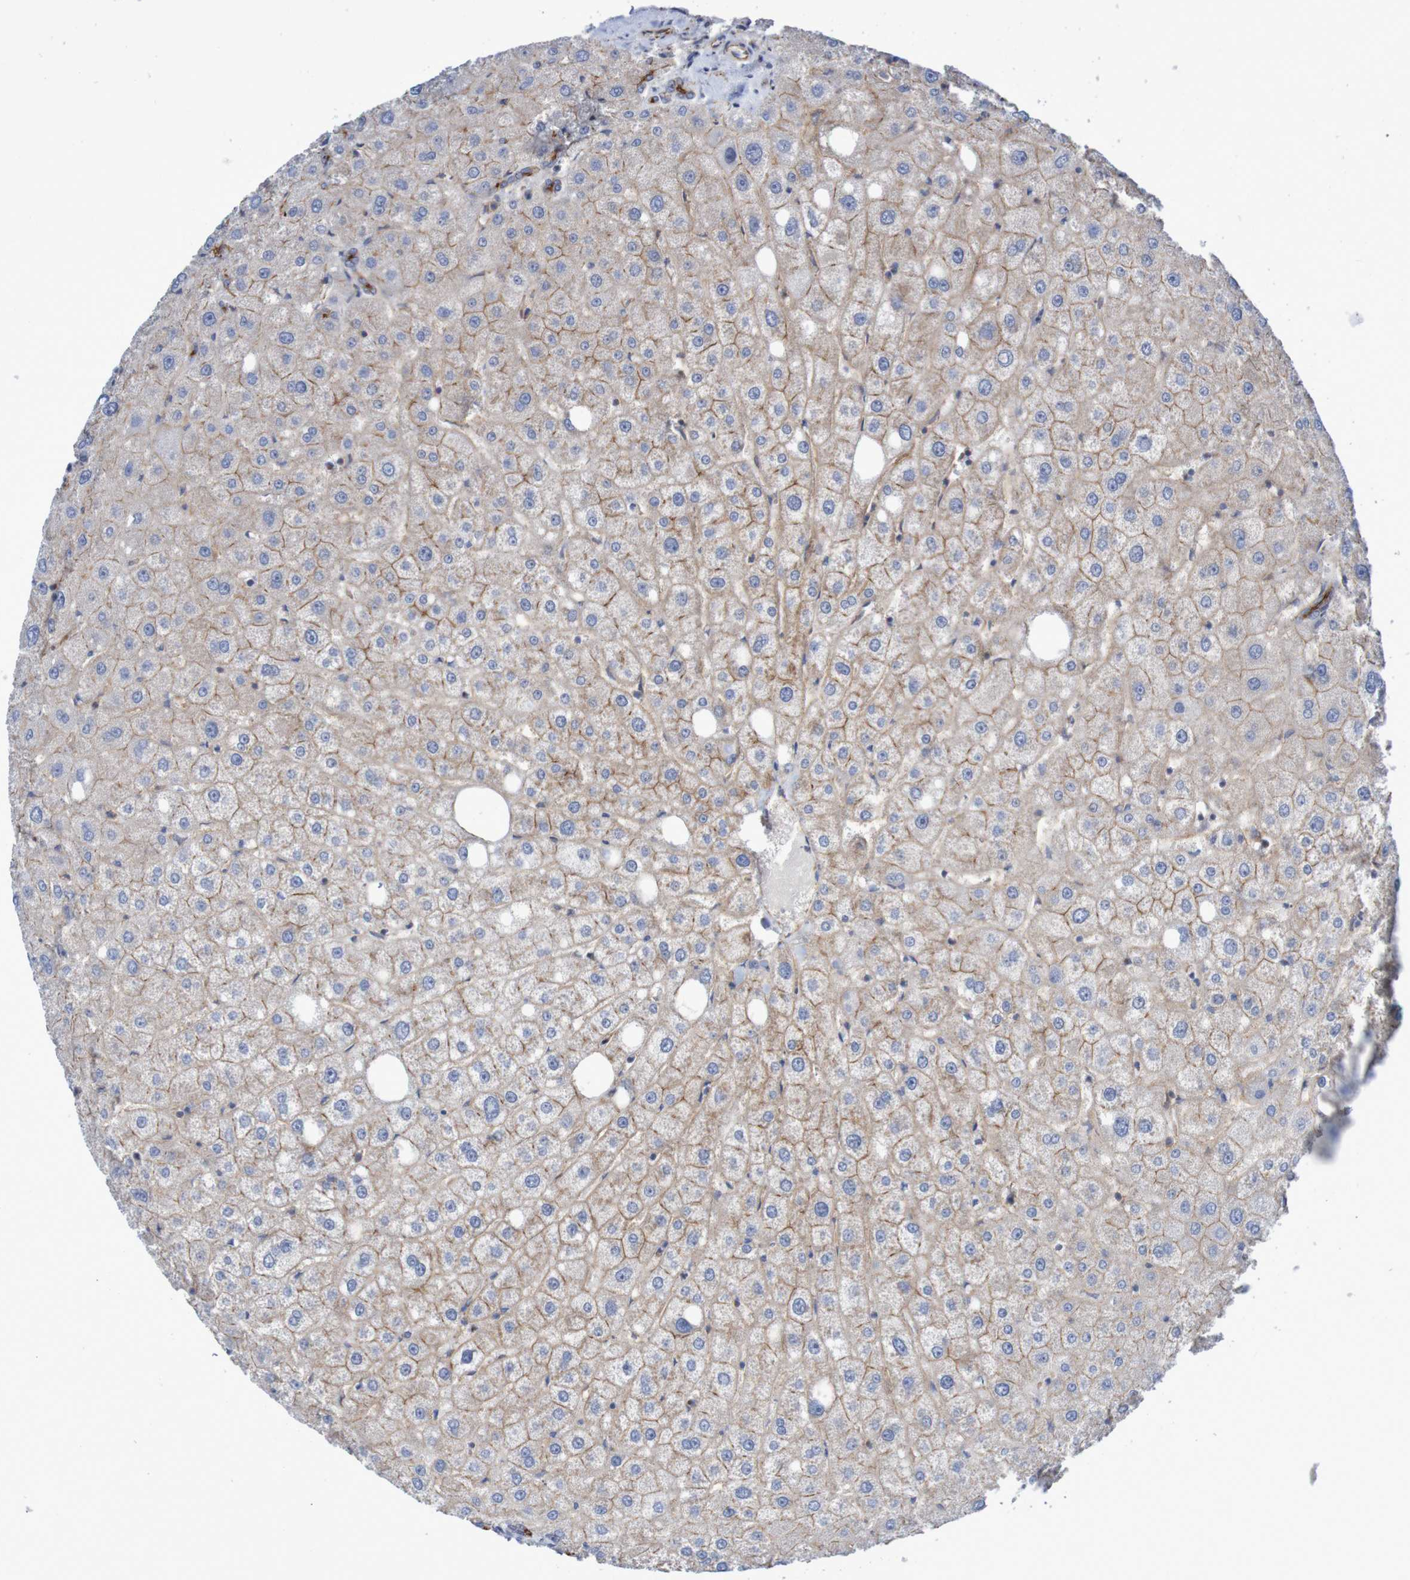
{"staining": {"intensity": "moderate", "quantity": ">75%", "location": "cytoplasmic/membranous"}, "tissue": "liver", "cell_type": "Cholangiocytes", "image_type": "normal", "snomed": [{"axis": "morphology", "description": "Normal tissue, NOS"}, {"axis": "topography", "description": "Liver"}], "caption": "Immunohistochemical staining of normal liver reveals medium levels of moderate cytoplasmic/membranous staining in about >75% of cholangiocytes.", "gene": "NECTIN2", "patient": {"sex": "male", "age": 73}}